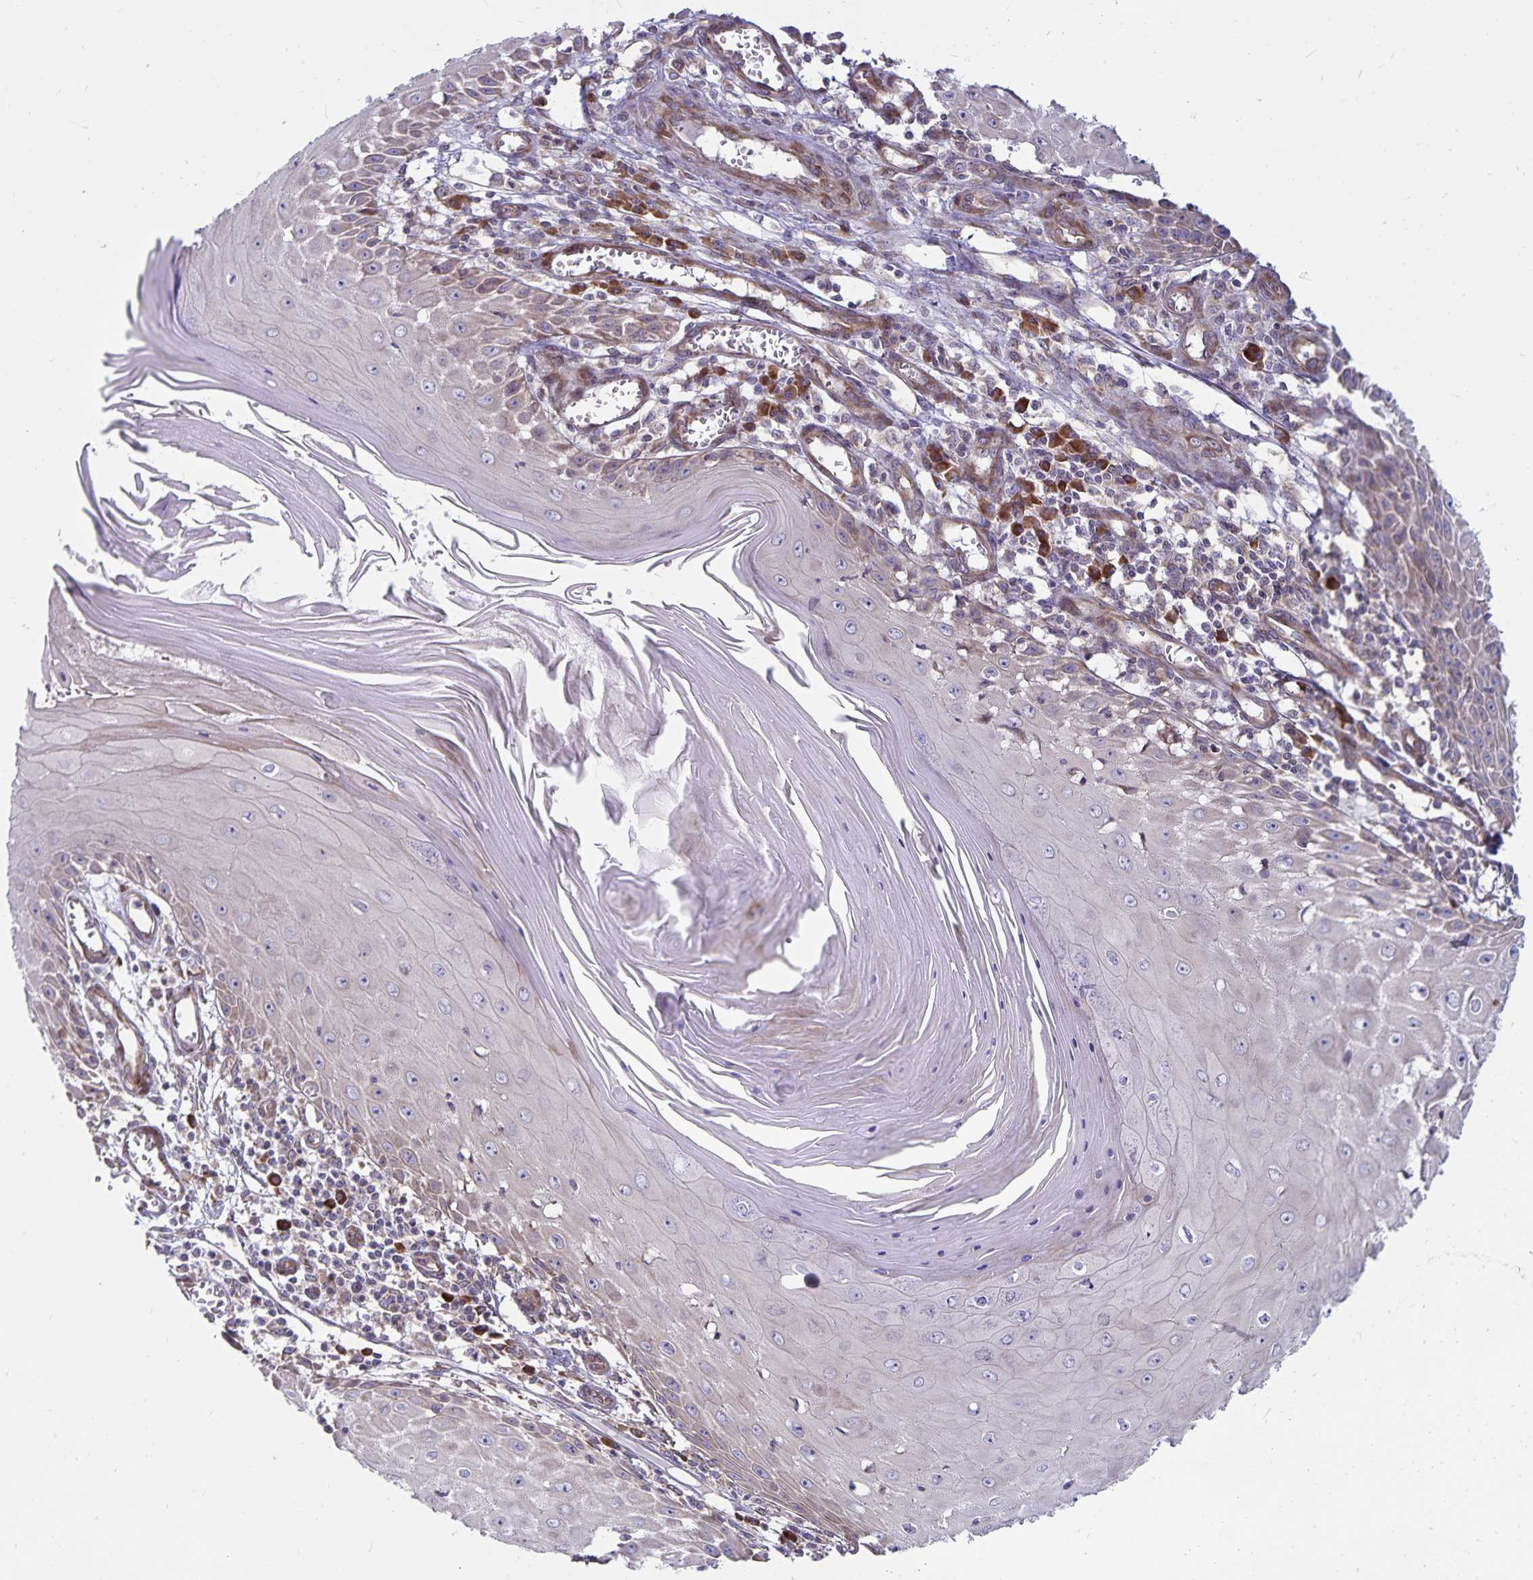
{"staining": {"intensity": "negative", "quantity": "none", "location": "none"}, "tissue": "skin cancer", "cell_type": "Tumor cells", "image_type": "cancer", "snomed": [{"axis": "morphology", "description": "Squamous cell carcinoma, NOS"}, {"axis": "topography", "description": "Skin"}], "caption": "High power microscopy micrograph of an immunohistochemistry (IHC) image of squamous cell carcinoma (skin), revealing no significant staining in tumor cells.", "gene": "SEC62", "patient": {"sex": "female", "age": 73}}